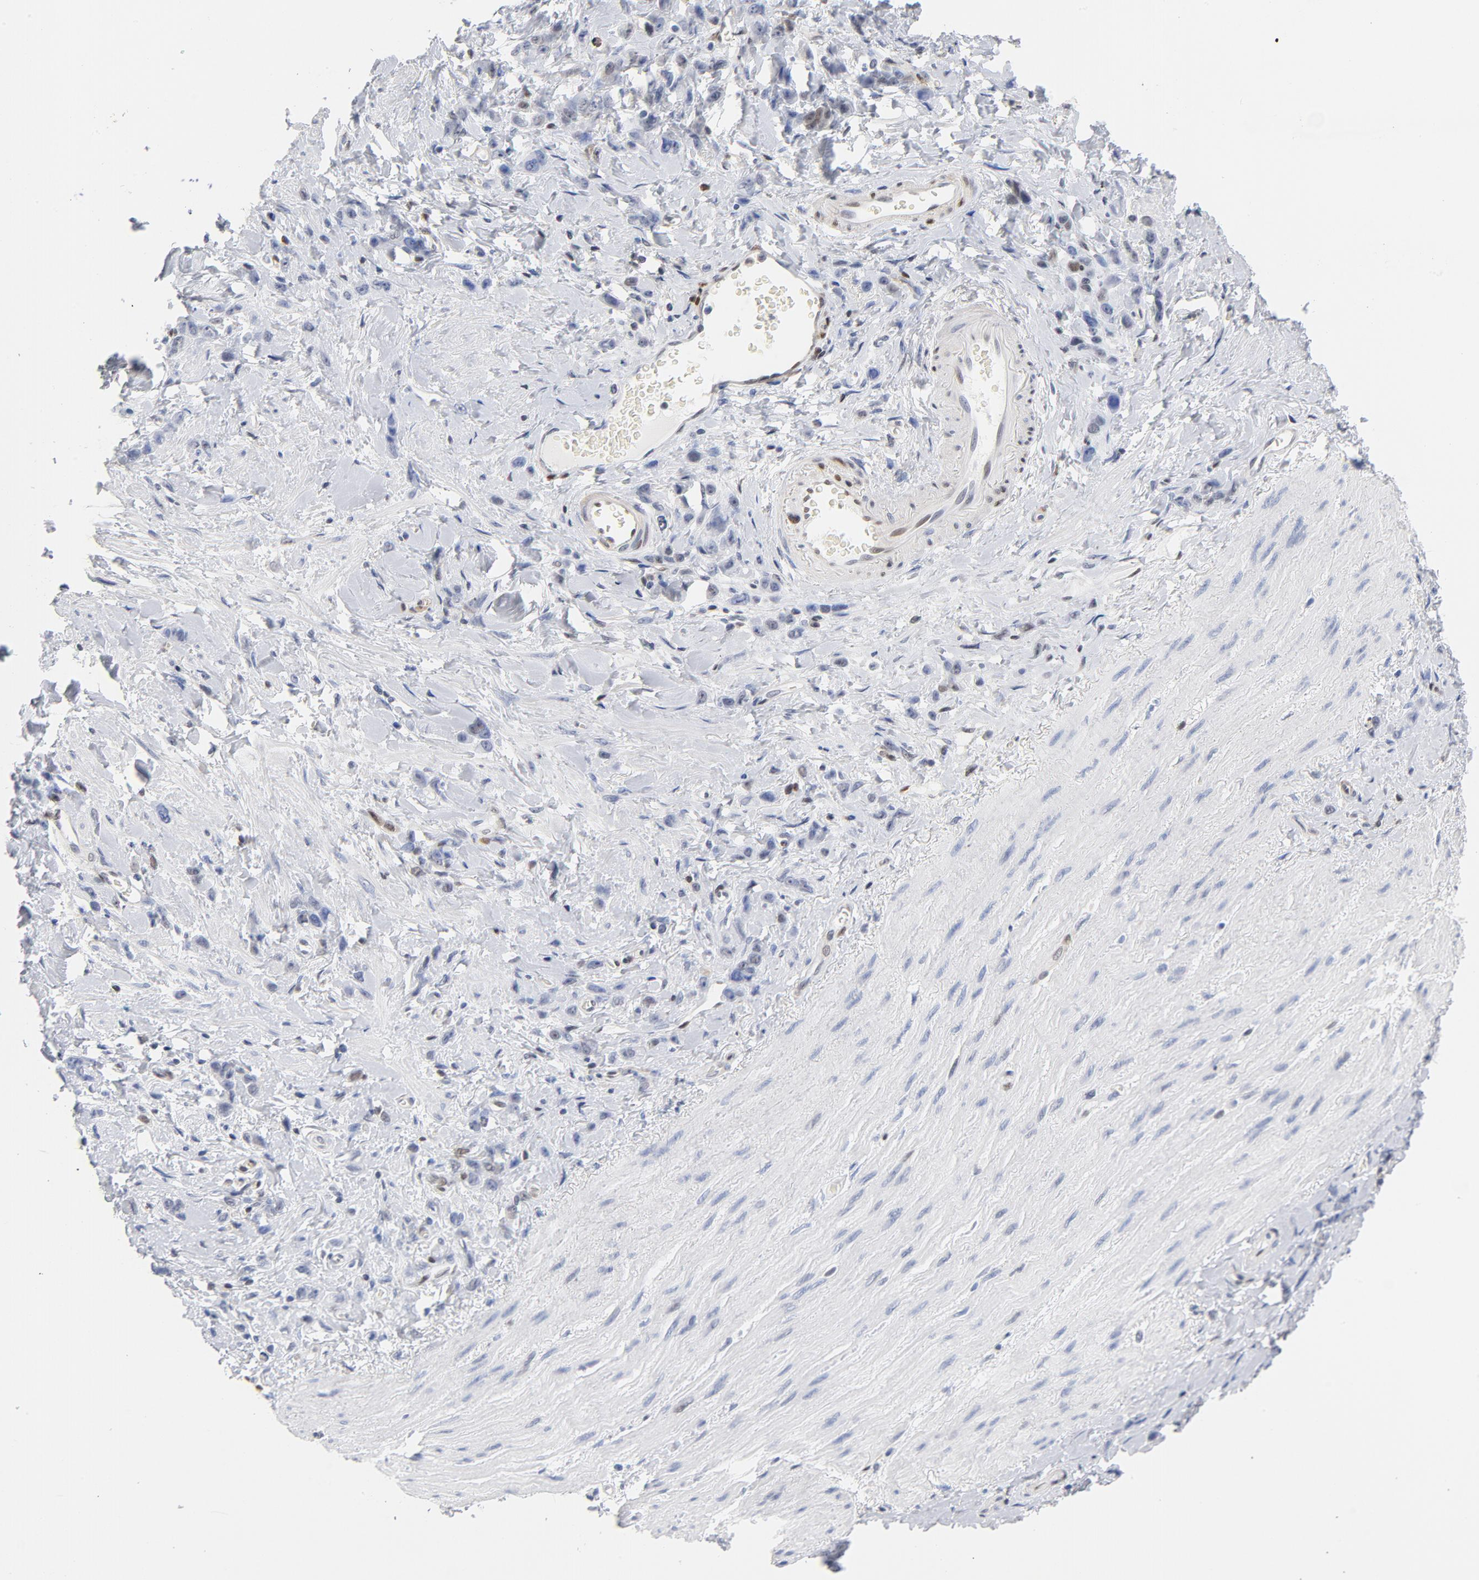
{"staining": {"intensity": "negative", "quantity": "none", "location": "none"}, "tissue": "stomach cancer", "cell_type": "Tumor cells", "image_type": "cancer", "snomed": [{"axis": "morphology", "description": "Normal tissue, NOS"}, {"axis": "morphology", "description": "Adenocarcinoma, NOS"}, {"axis": "topography", "description": "Stomach"}], "caption": "Immunohistochemistry (IHC) of human stomach adenocarcinoma demonstrates no positivity in tumor cells.", "gene": "CDKN1B", "patient": {"sex": "male", "age": 82}}